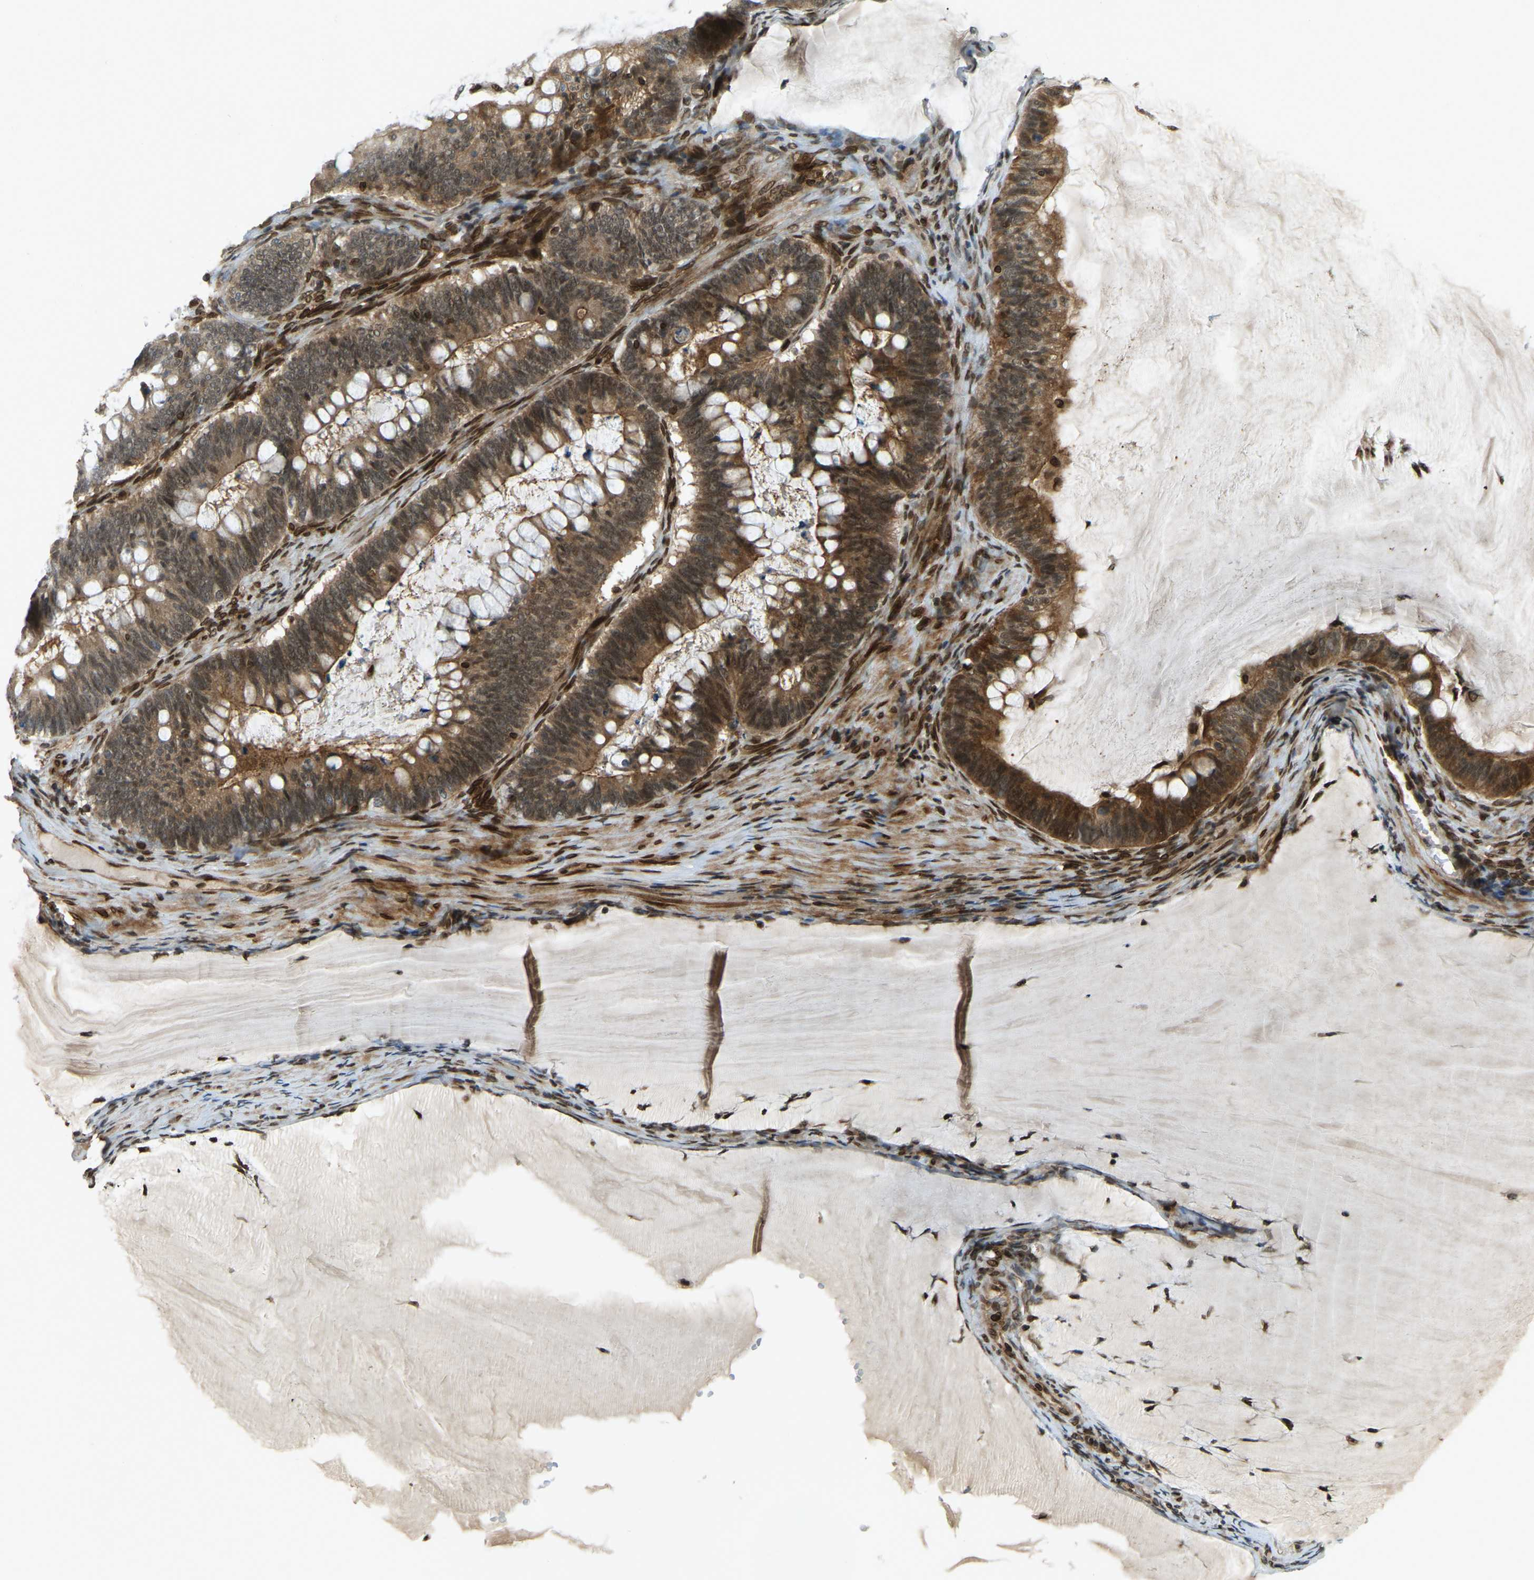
{"staining": {"intensity": "moderate", "quantity": ">75%", "location": "cytoplasmic/membranous,nuclear"}, "tissue": "ovarian cancer", "cell_type": "Tumor cells", "image_type": "cancer", "snomed": [{"axis": "morphology", "description": "Cystadenocarcinoma, mucinous, NOS"}, {"axis": "topography", "description": "Ovary"}], "caption": "A micrograph of ovarian cancer (mucinous cystadenocarcinoma) stained for a protein reveals moderate cytoplasmic/membranous and nuclear brown staining in tumor cells.", "gene": "SYNE1", "patient": {"sex": "female", "age": 61}}